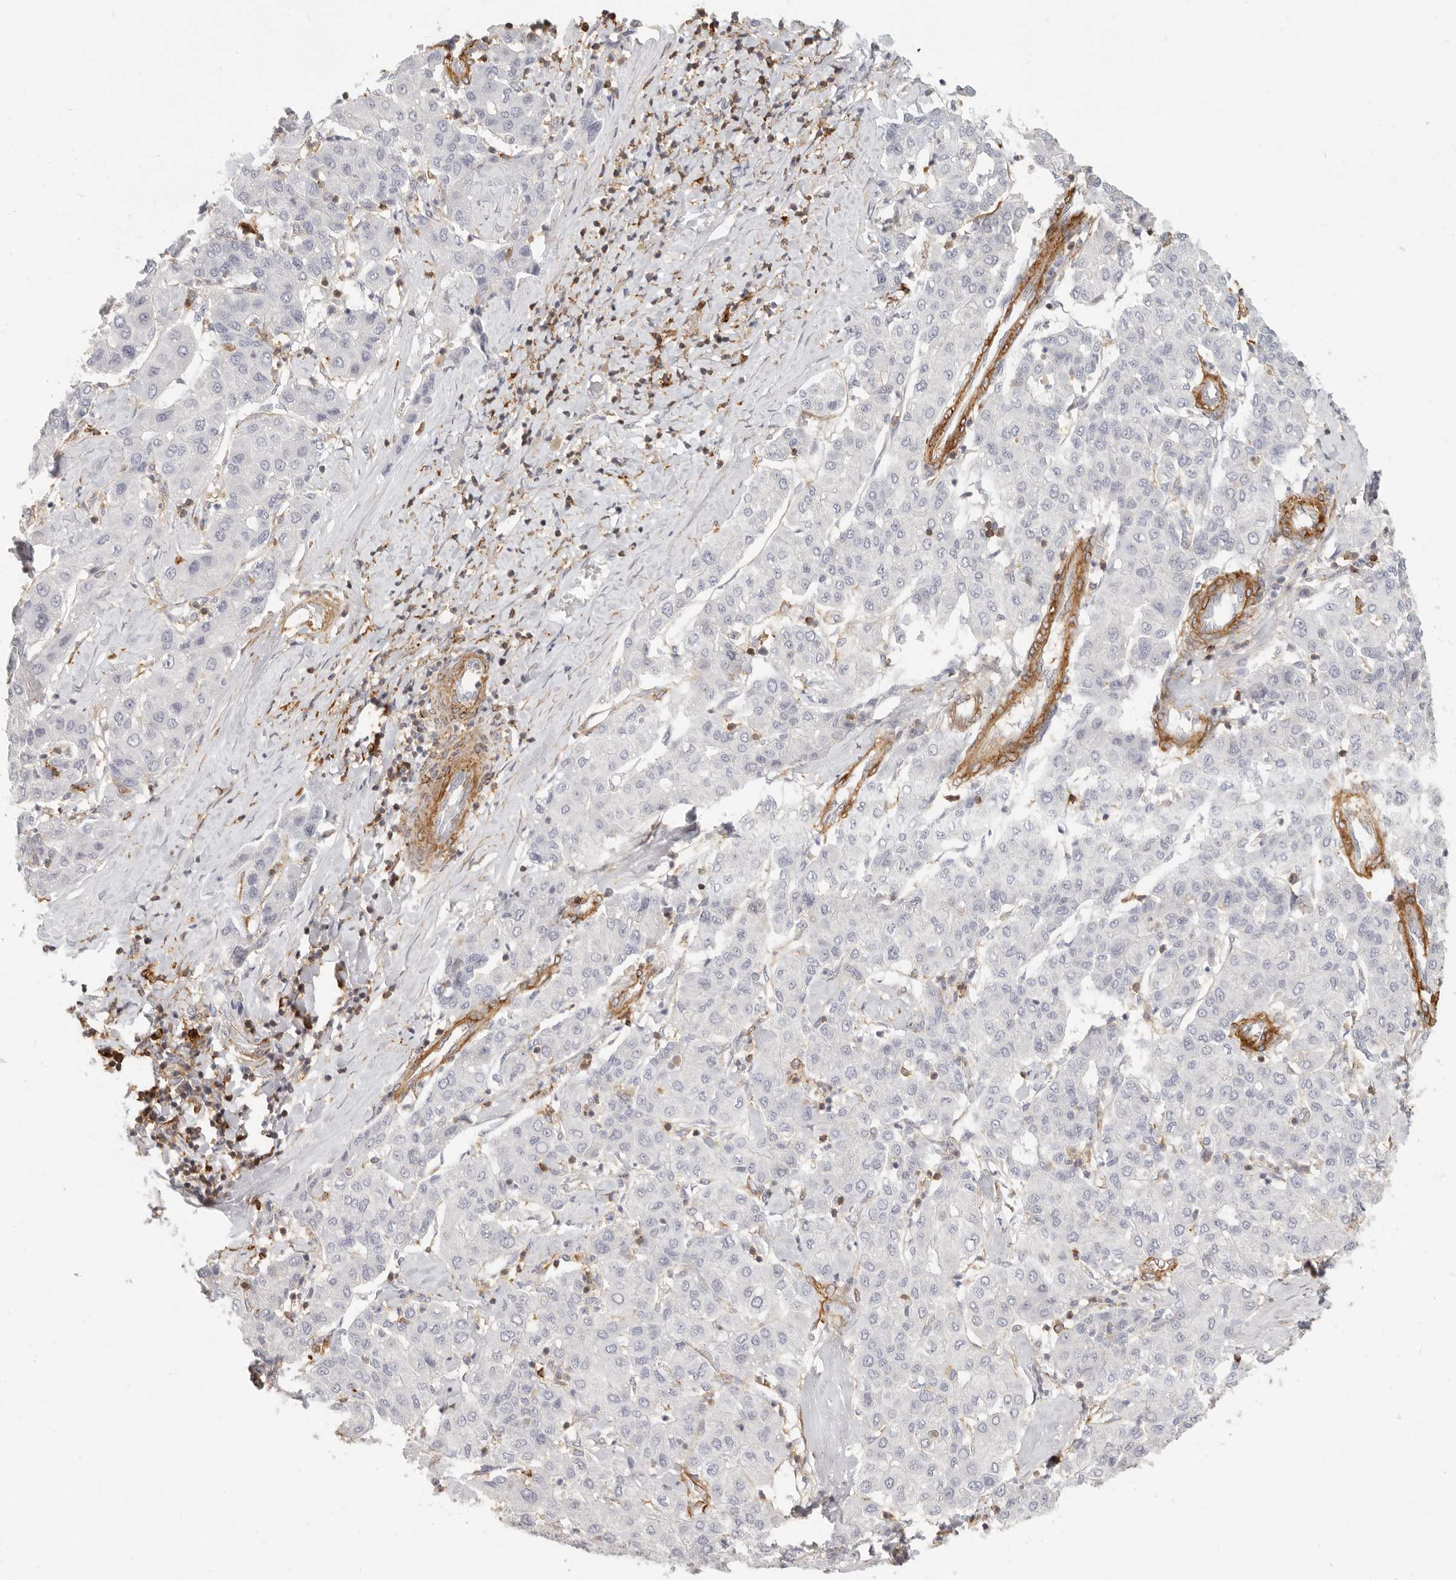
{"staining": {"intensity": "negative", "quantity": "none", "location": "none"}, "tissue": "liver cancer", "cell_type": "Tumor cells", "image_type": "cancer", "snomed": [{"axis": "morphology", "description": "Carcinoma, Hepatocellular, NOS"}, {"axis": "topography", "description": "Liver"}], "caption": "Histopathology image shows no protein positivity in tumor cells of liver hepatocellular carcinoma tissue.", "gene": "NIBAN1", "patient": {"sex": "male", "age": 65}}